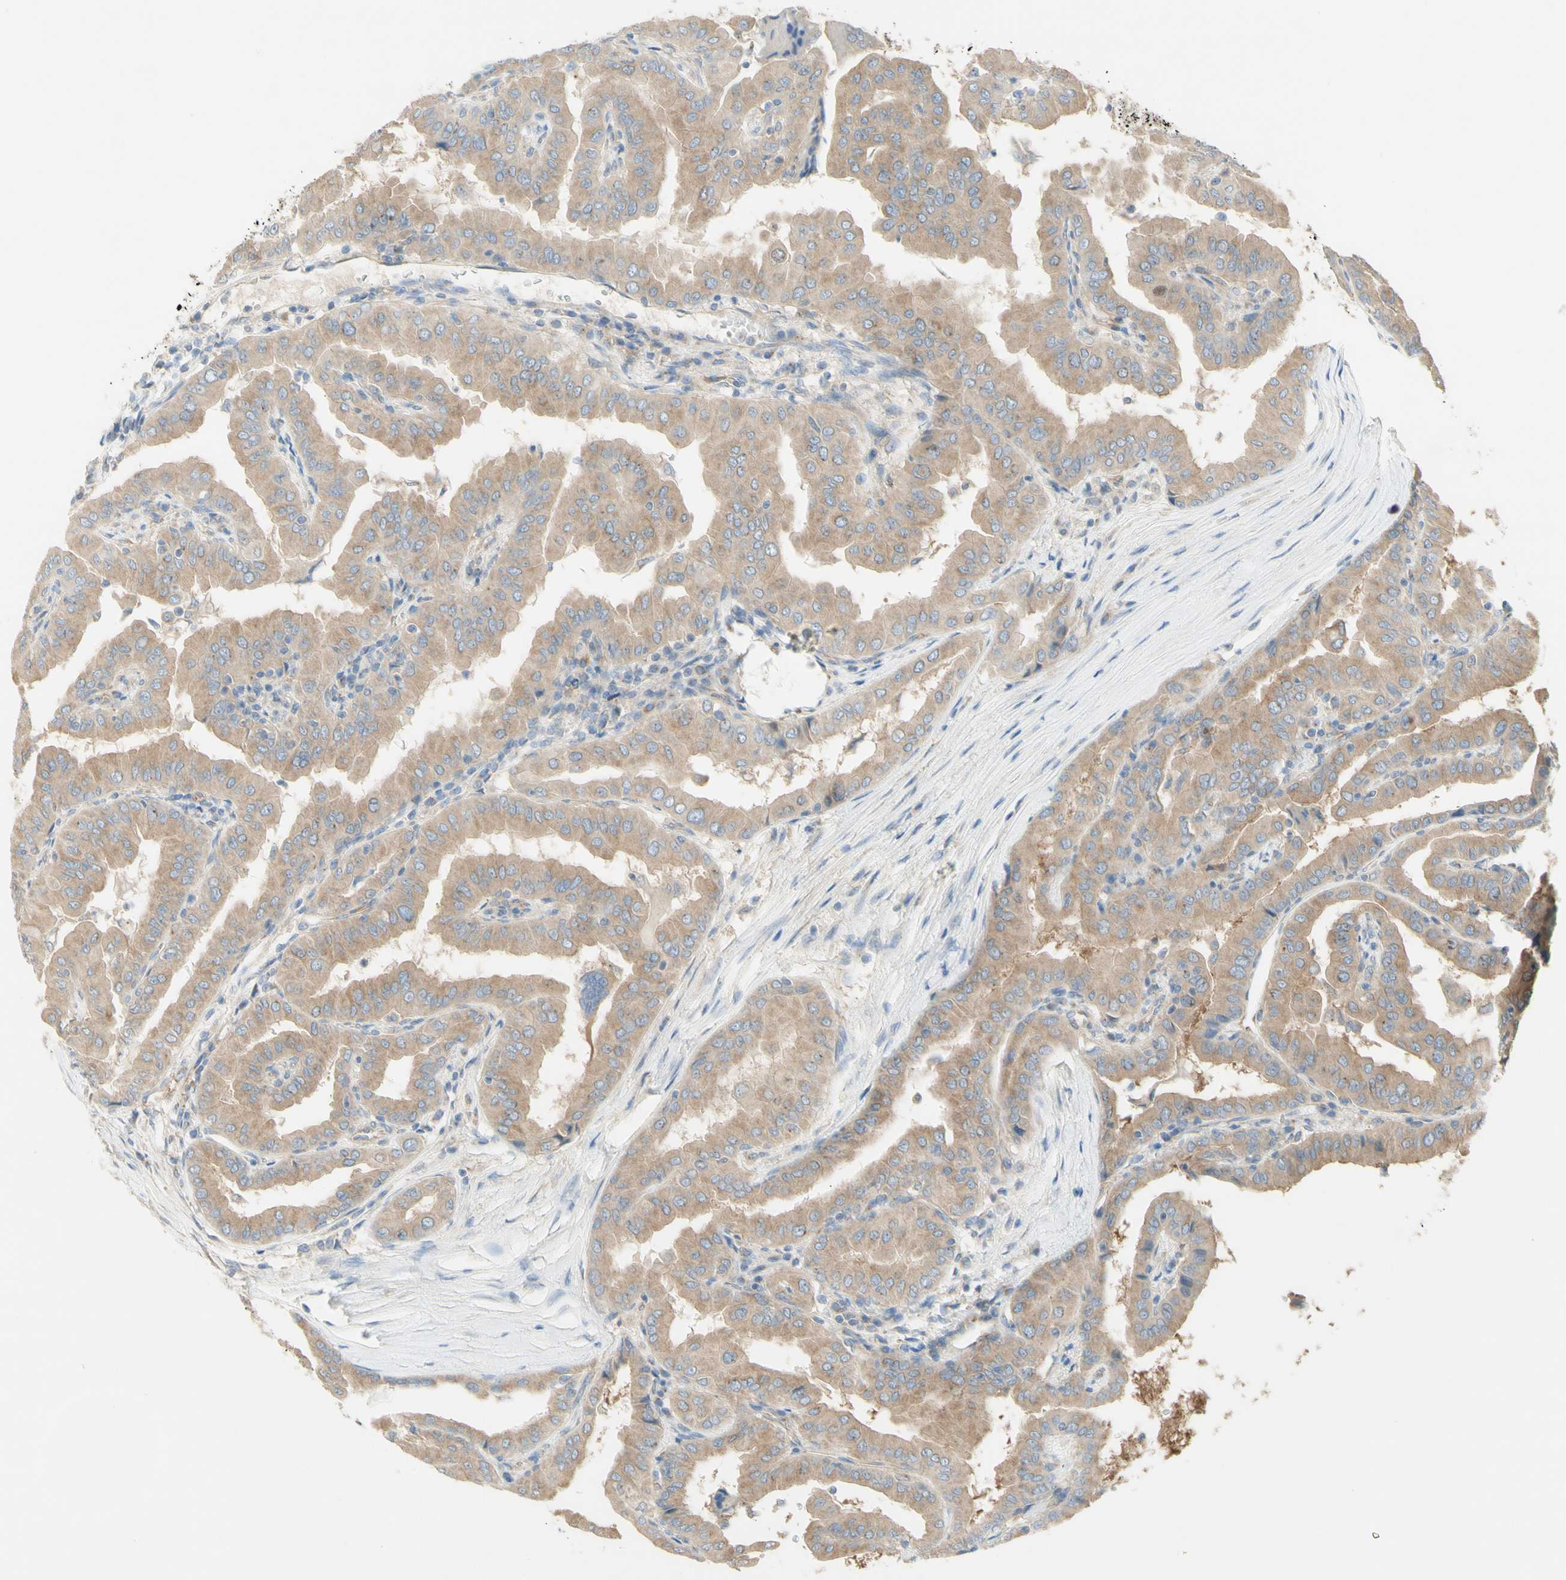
{"staining": {"intensity": "weak", "quantity": ">75%", "location": "cytoplasmic/membranous"}, "tissue": "thyroid cancer", "cell_type": "Tumor cells", "image_type": "cancer", "snomed": [{"axis": "morphology", "description": "Papillary adenocarcinoma, NOS"}, {"axis": "topography", "description": "Thyroid gland"}], "caption": "Protein staining shows weak cytoplasmic/membranous staining in about >75% of tumor cells in thyroid cancer. The protein is stained brown, and the nuclei are stained in blue (DAB IHC with brightfield microscopy, high magnification).", "gene": "DYNC1H1", "patient": {"sex": "male", "age": 33}}